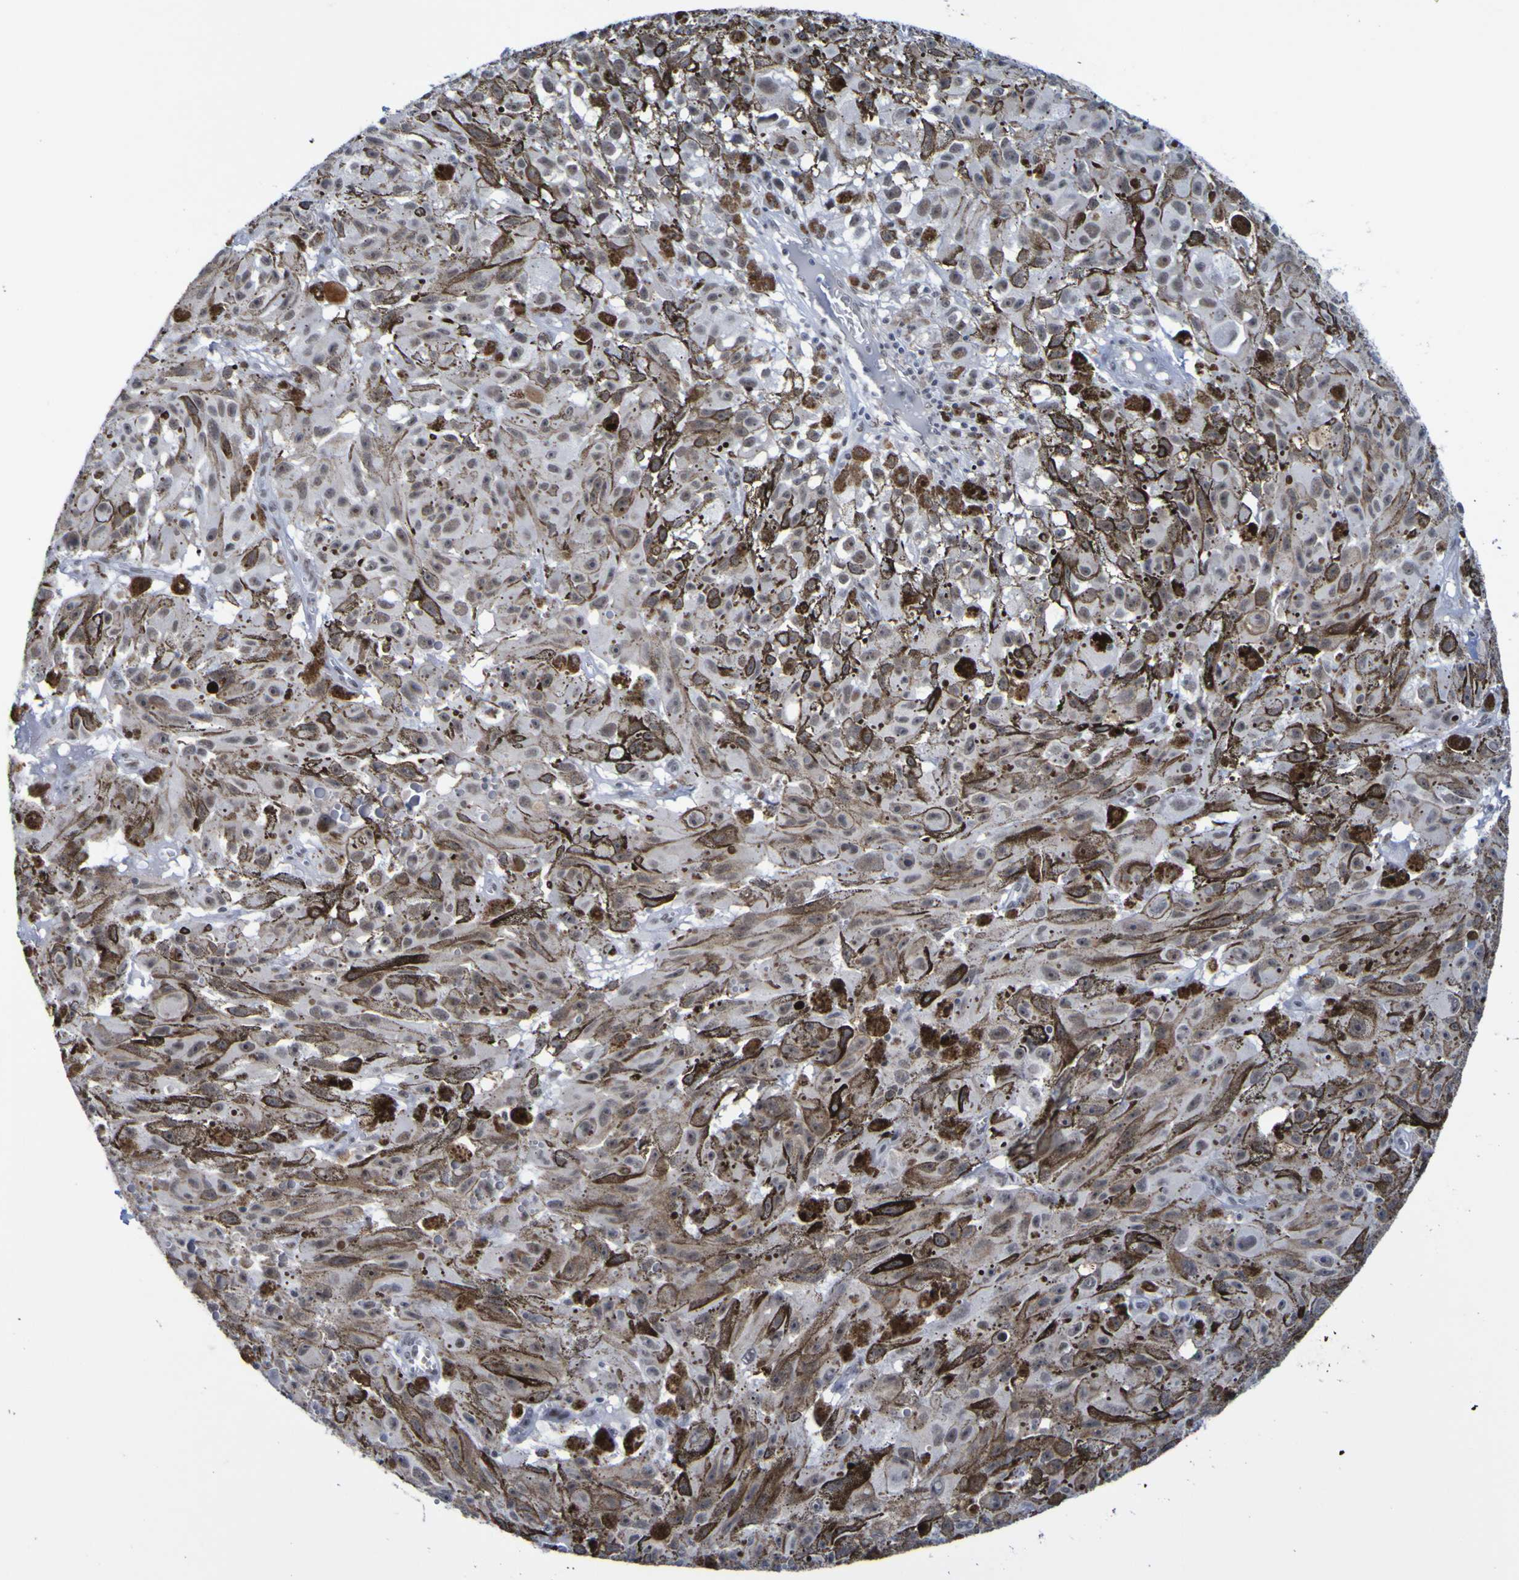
{"staining": {"intensity": "weak", "quantity": "25%-75%", "location": "nuclear"}, "tissue": "melanoma", "cell_type": "Tumor cells", "image_type": "cancer", "snomed": [{"axis": "morphology", "description": "Malignant melanoma, NOS"}, {"axis": "topography", "description": "Skin"}], "caption": "Malignant melanoma was stained to show a protein in brown. There is low levels of weak nuclear positivity in approximately 25%-75% of tumor cells.", "gene": "CDC5L", "patient": {"sex": "female", "age": 104}}